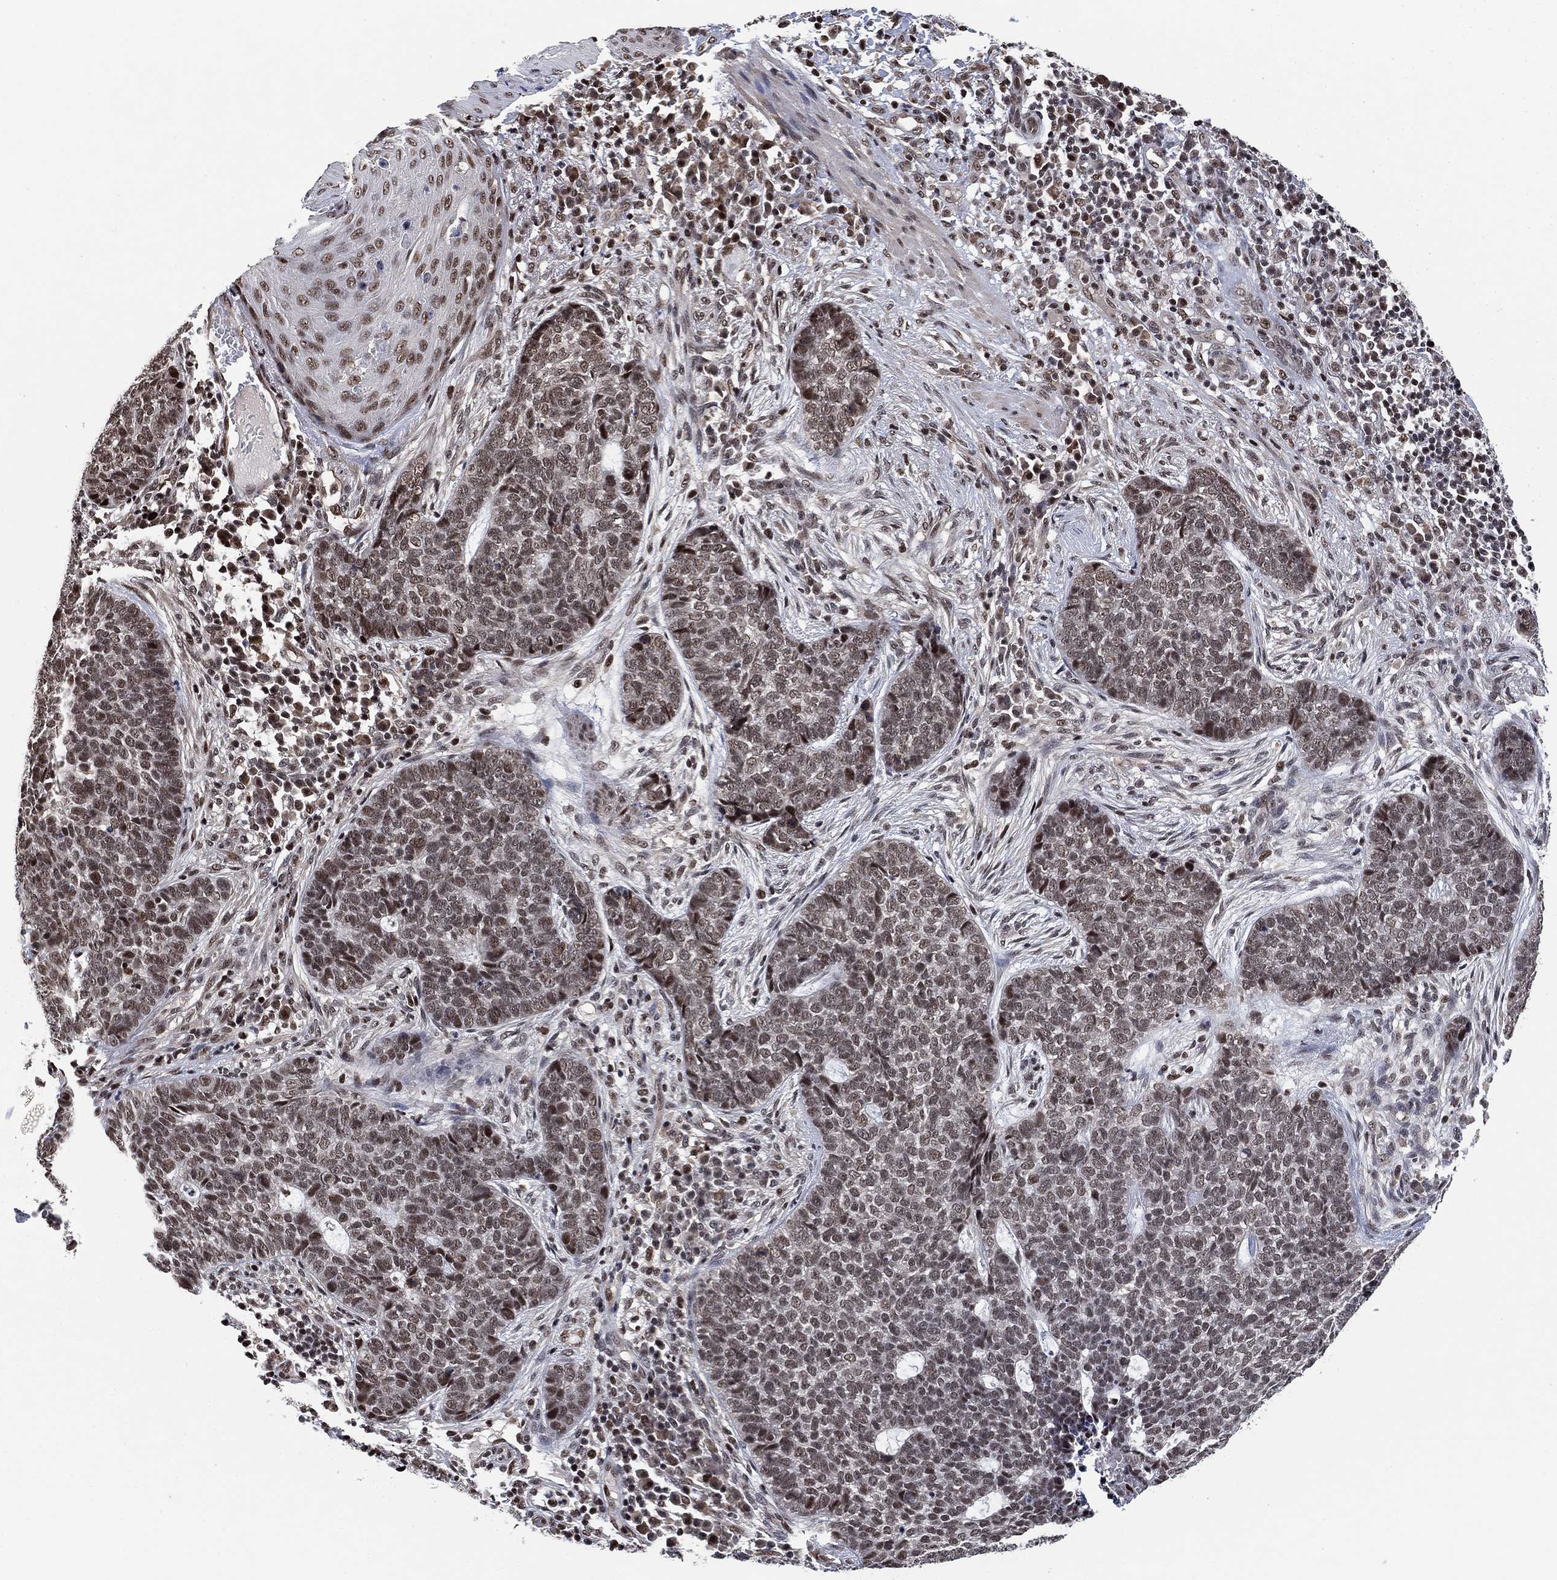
{"staining": {"intensity": "weak", "quantity": "25%-75%", "location": "nuclear"}, "tissue": "skin cancer", "cell_type": "Tumor cells", "image_type": "cancer", "snomed": [{"axis": "morphology", "description": "Basal cell carcinoma"}, {"axis": "topography", "description": "Skin"}], "caption": "This histopathology image exhibits immunohistochemistry (IHC) staining of human skin basal cell carcinoma, with low weak nuclear positivity in about 25%-75% of tumor cells.", "gene": "ZSCAN30", "patient": {"sex": "female", "age": 69}}